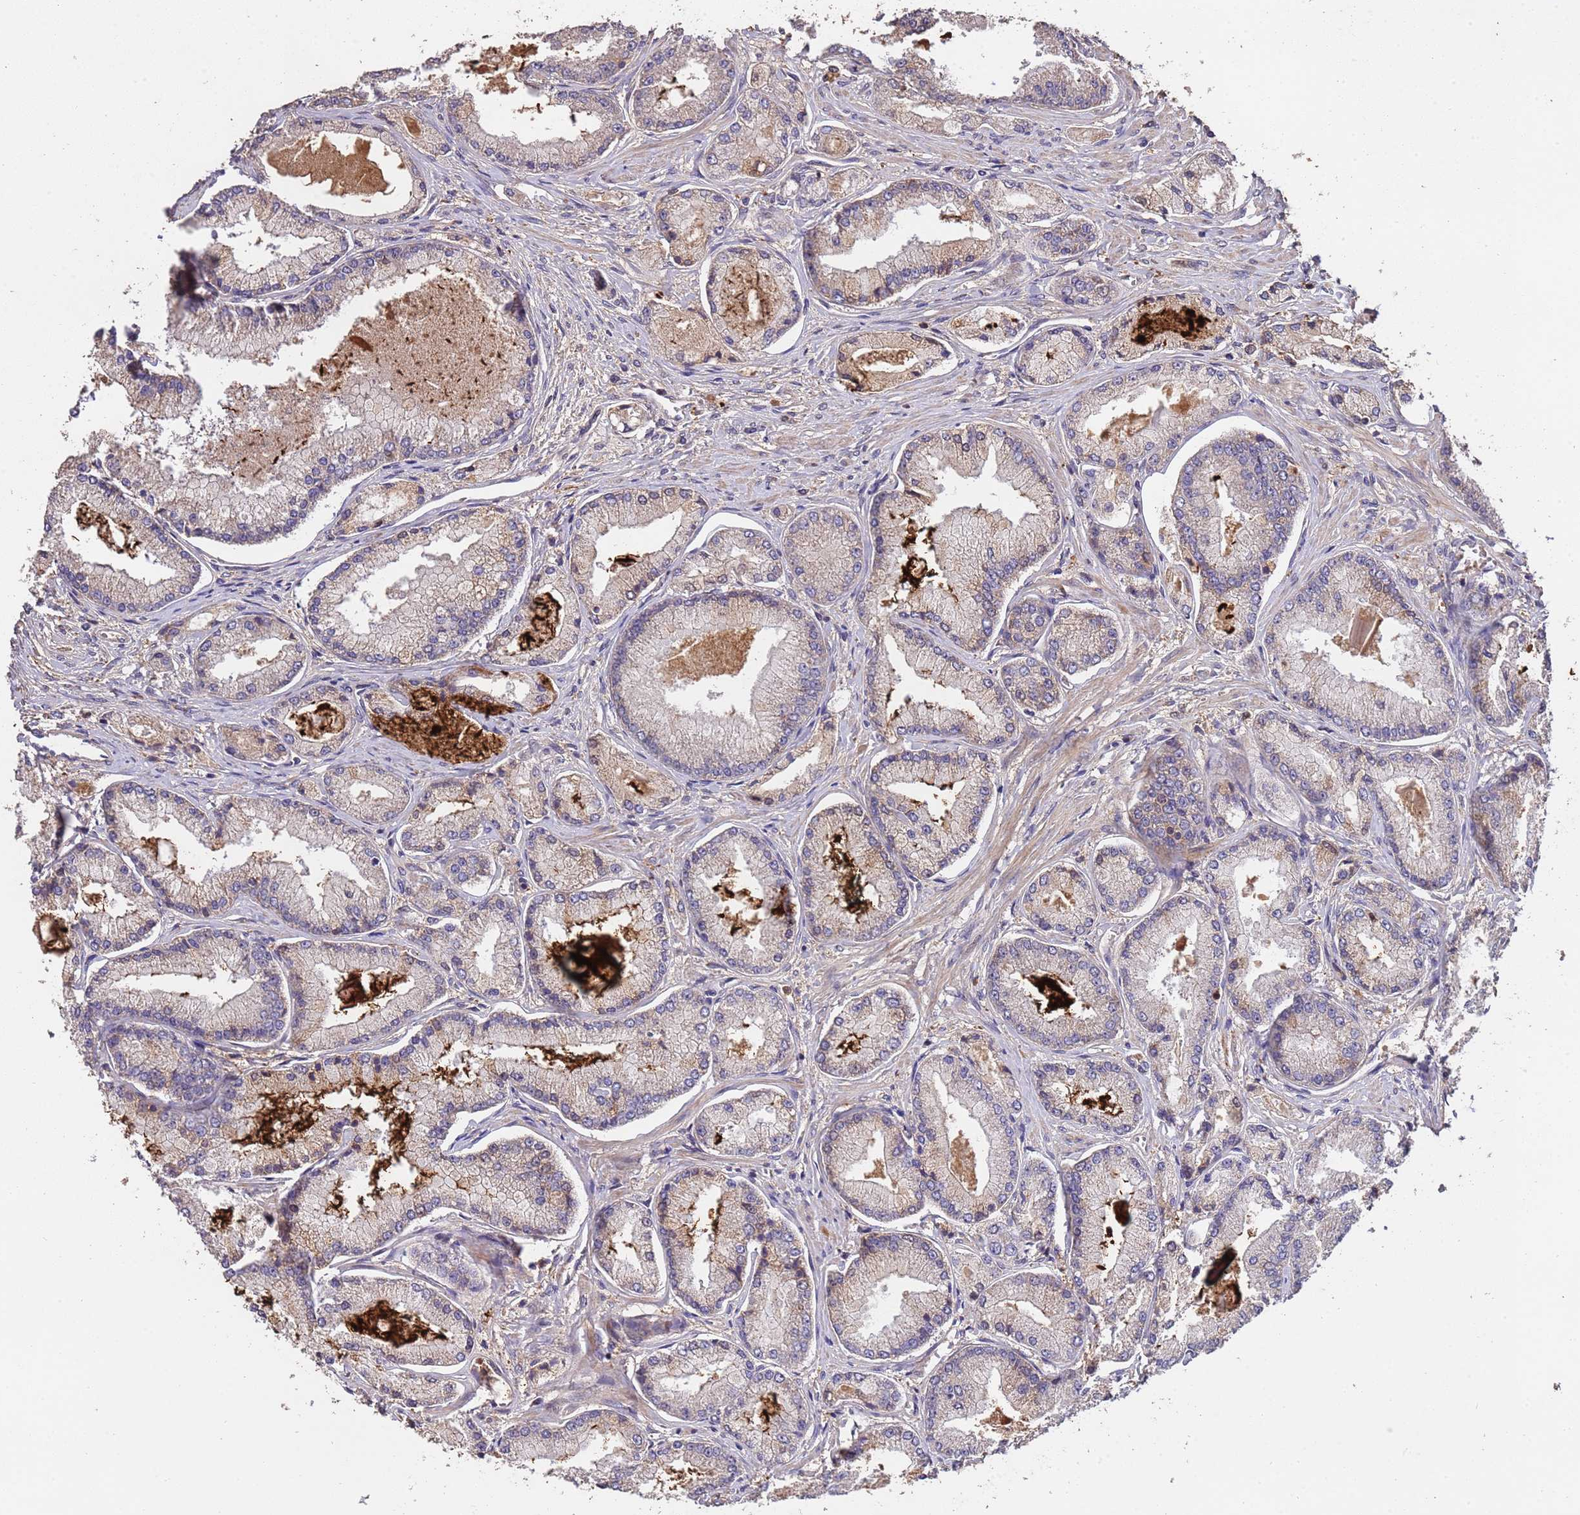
{"staining": {"intensity": "negative", "quantity": "none", "location": "none"}, "tissue": "prostate cancer", "cell_type": "Tumor cells", "image_type": "cancer", "snomed": [{"axis": "morphology", "description": "Adenocarcinoma, Low grade"}, {"axis": "topography", "description": "Prostate"}], "caption": "Immunohistochemistry photomicrograph of human prostate cancer (adenocarcinoma (low-grade)) stained for a protein (brown), which reveals no positivity in tumor cells.", "gene": "CCDC184", "patient": {"sex": "male", "age": 74}}